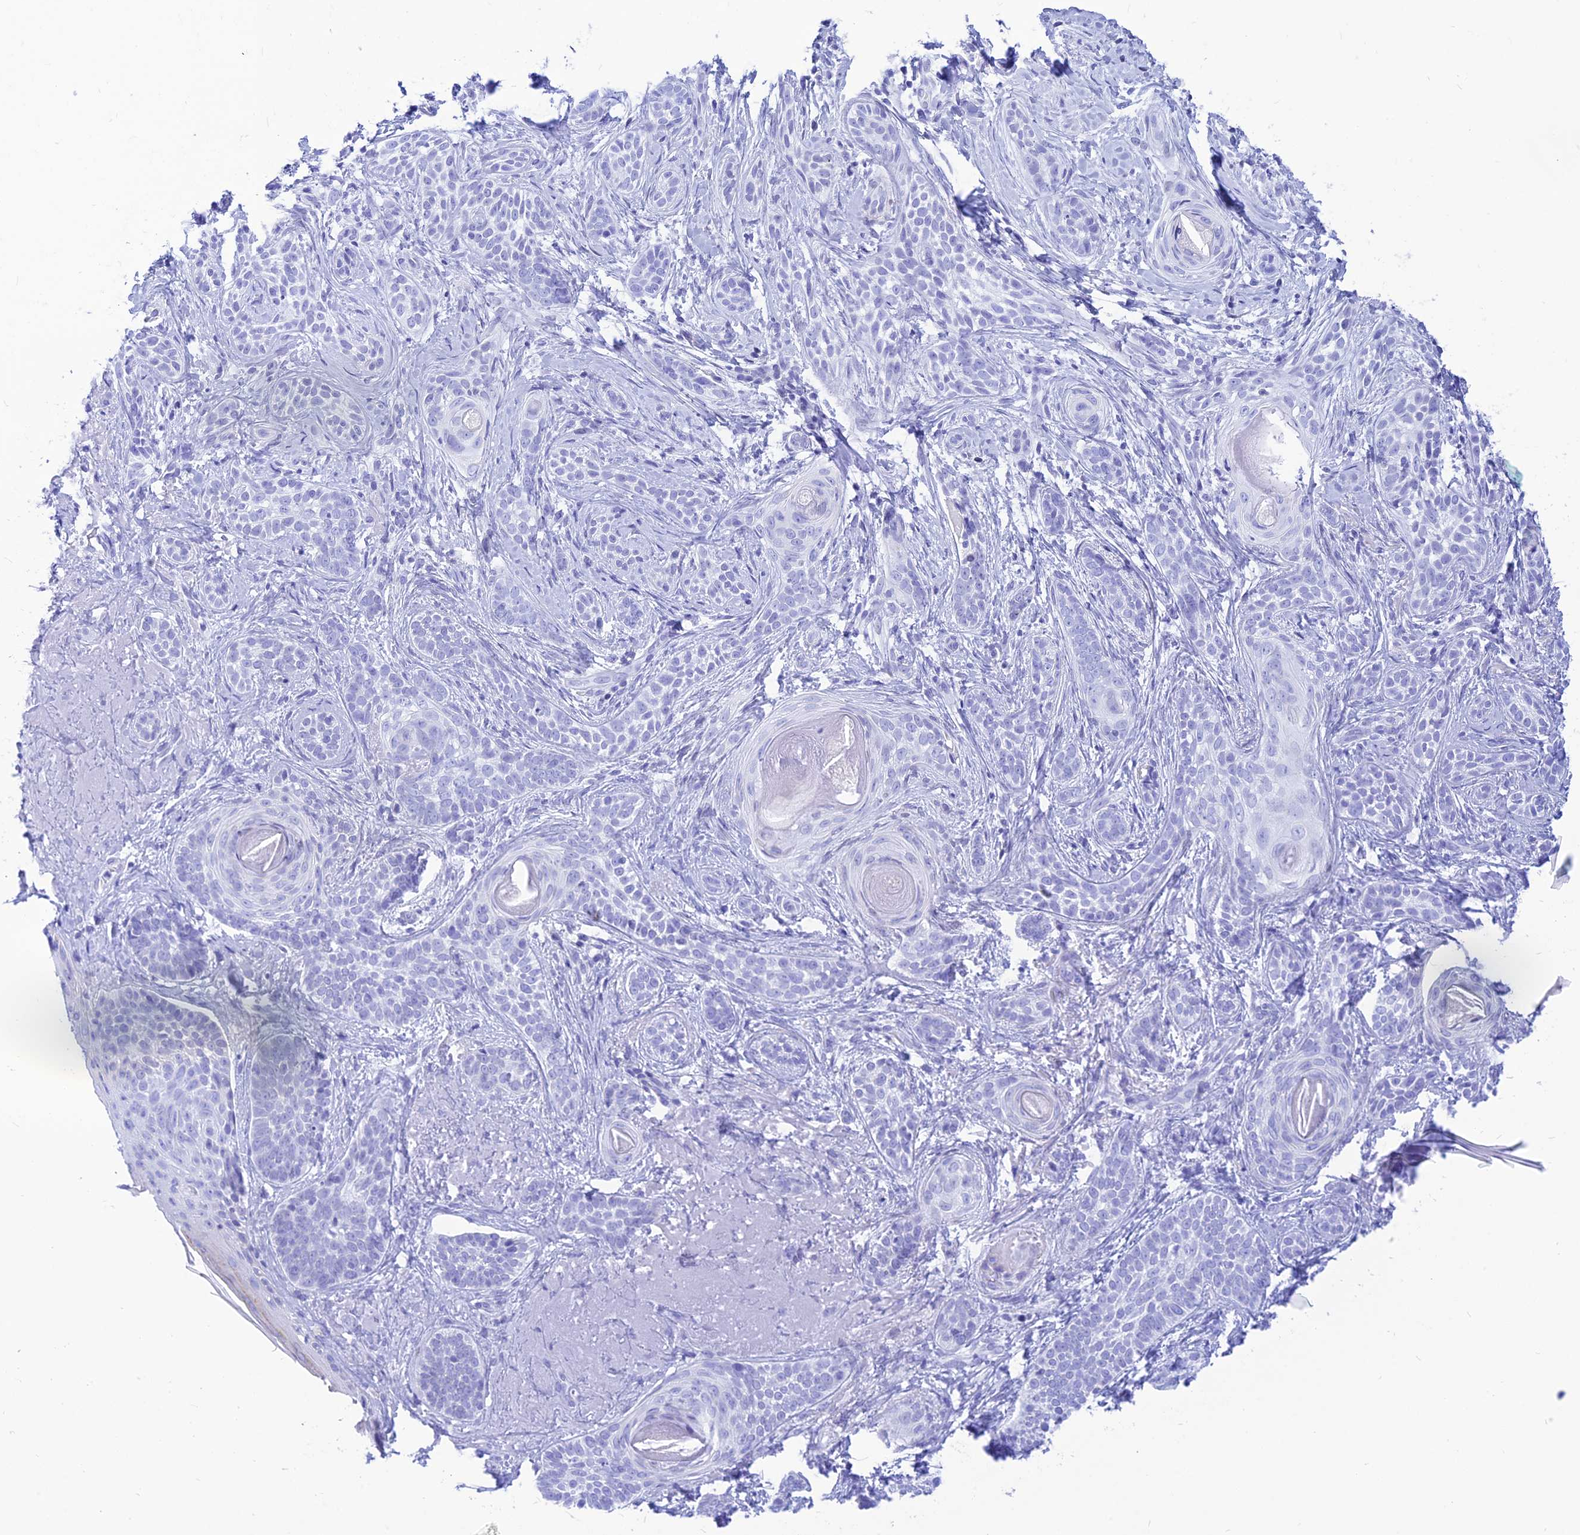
{"staining": {"intensity": "negative", "quantity": "none", "location": "none"}, "tissue": "skin cancer", "cell_type": "Tumor cells", "image_type": "cancer", "snomed": [{"axis": "morphology", "description": "Basal cell carcinoma"}, {"axis": "topography", "description": "Skin"}], "caption": "A high-resolution image shows IHC staining of skin basal cell carcinoma, which displays no significant staining in tumor cells.", "gene": "PRNP", "patient": {"sex": "male", "age": 71}}